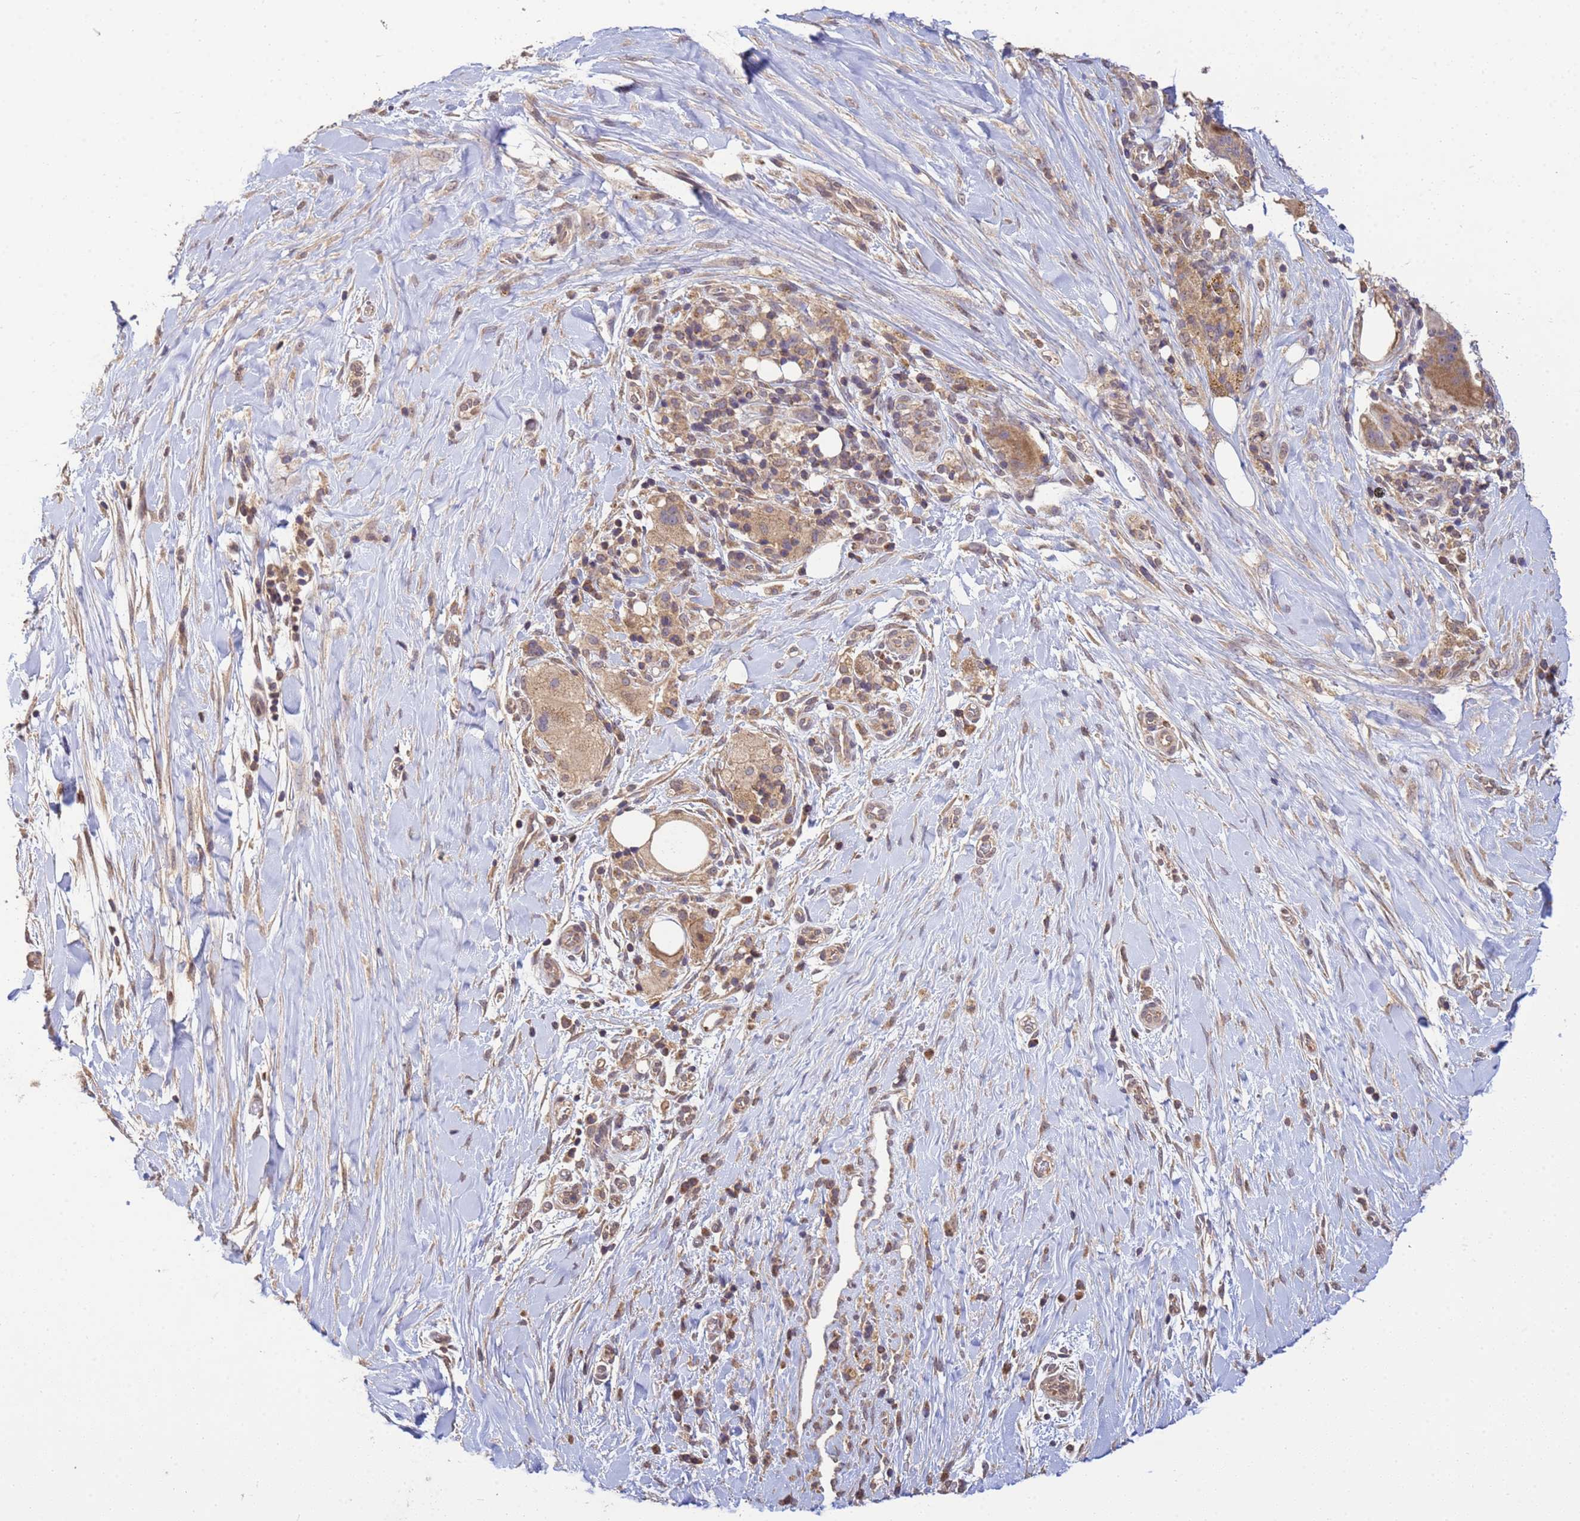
{"staining": {"intensity": "moderate", "quantity": ">75%", "location": "cytoplasmic/membranous"}, "tissue": "pancreatic cancer", "cell_type": "Tumor cells", "image_type": "cancer", "snomed": [{"axis": "morphology", "description": "Adenocarcinoma, NOS"}, {"axis": "topography", "description": "Pancreas"}], "caption": "There is medium levels of moderate cytoplasmic/membranous expression in tumor cells of pancreatic adenocarcinoma, as demonstrated by immunohistochemical staining (brown color).", "gene": "P2RX7", "patient": {"sex": "male", "age": 58}}